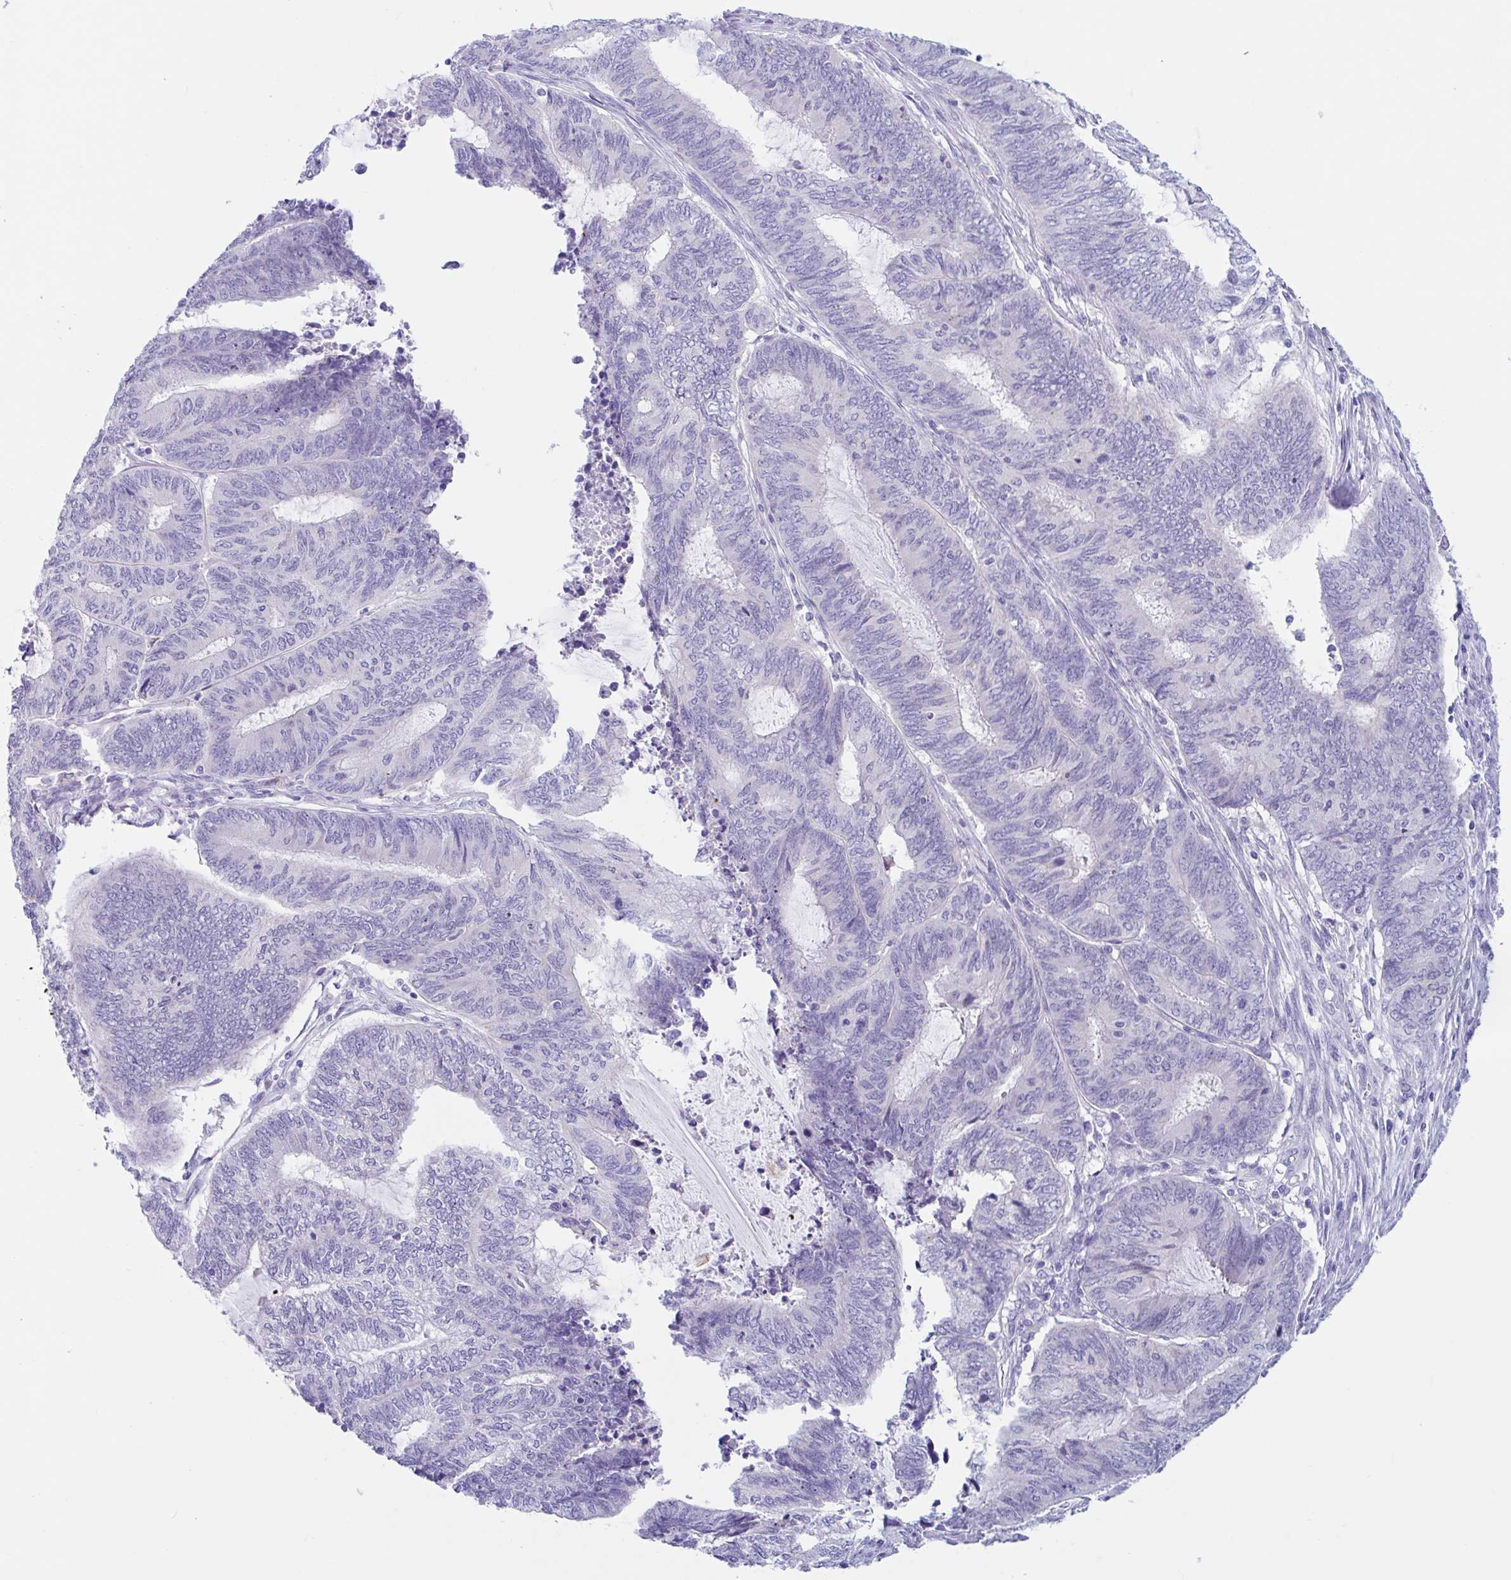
{"staining": {"intensity": "negative", "quantity": "none", "location": "none"}, "tissue": "endometrial cancer", "cell_type": "Tumor cells", "image_type": "cancer", "snomed": [{"axis": "morphology", "description": "Adenocarcinoma, NOS"}, {"axis": "topography", "description": "Uterus"}, {"axis": "topography", "description": "Endometrium"}], "caption": "Immunohistochemistry (IHC) histopathology image of human endometrial adenocarcinoma stained for a protein (brown), which shows no staining in tumor cells. The staining was performed using DAB (3,3'-diaminobenzidine) to visualize the protein expression in brown, while the nuclei were stained in blue with hematoxylin (Magnification: 20x).", "gene": "OR6N2", "patient": {"sex": "female", "age": 70}}